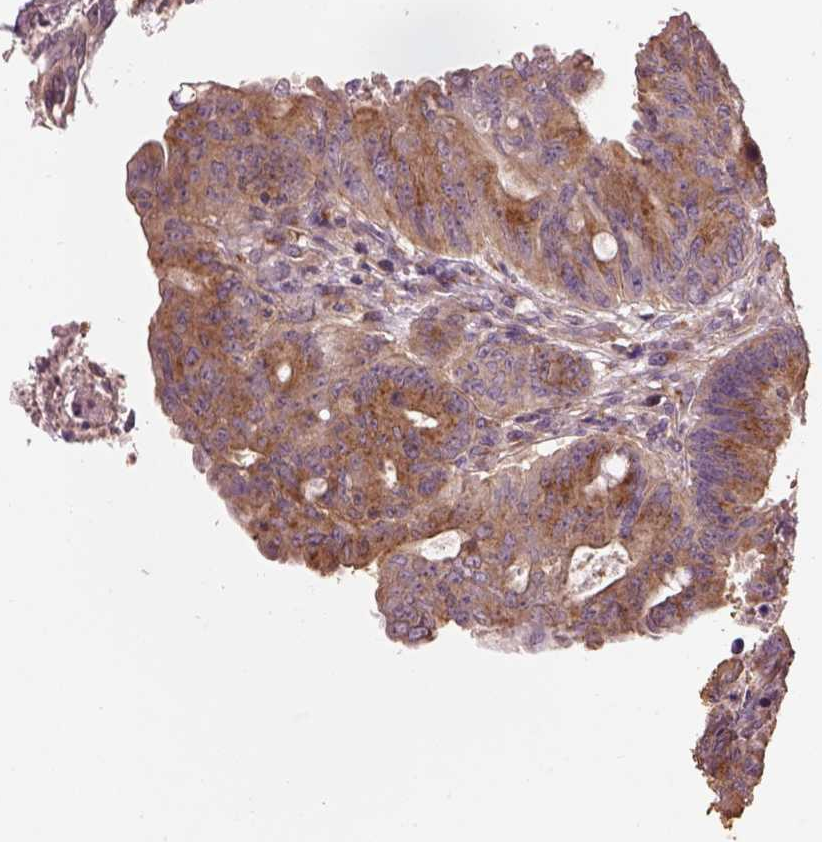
{"staining": {"intensity": "moderate", "quantity": ">75%", "location": "cytoplasmic/membranous"}, "tissue": "colorectal cancer", "cell_type": "Tumor cells", "image_type": "cancer", "snomed": [{"axis": "morphology", "description": "Adenocarcinoma, NOS"}, {"axis": "topography", "description": "Colon"}], "caption": "This micrograph reveals colorectal cancer (adenocarcinoma) stained with IHC to label a protein in brown. The cytoplasmic/membranous of tumor cells show moderate positivity for the protein. Nuclei are counter-stained blue.", "gene": "AP1B1", "patient": {"sex": "female", "age": 70}}